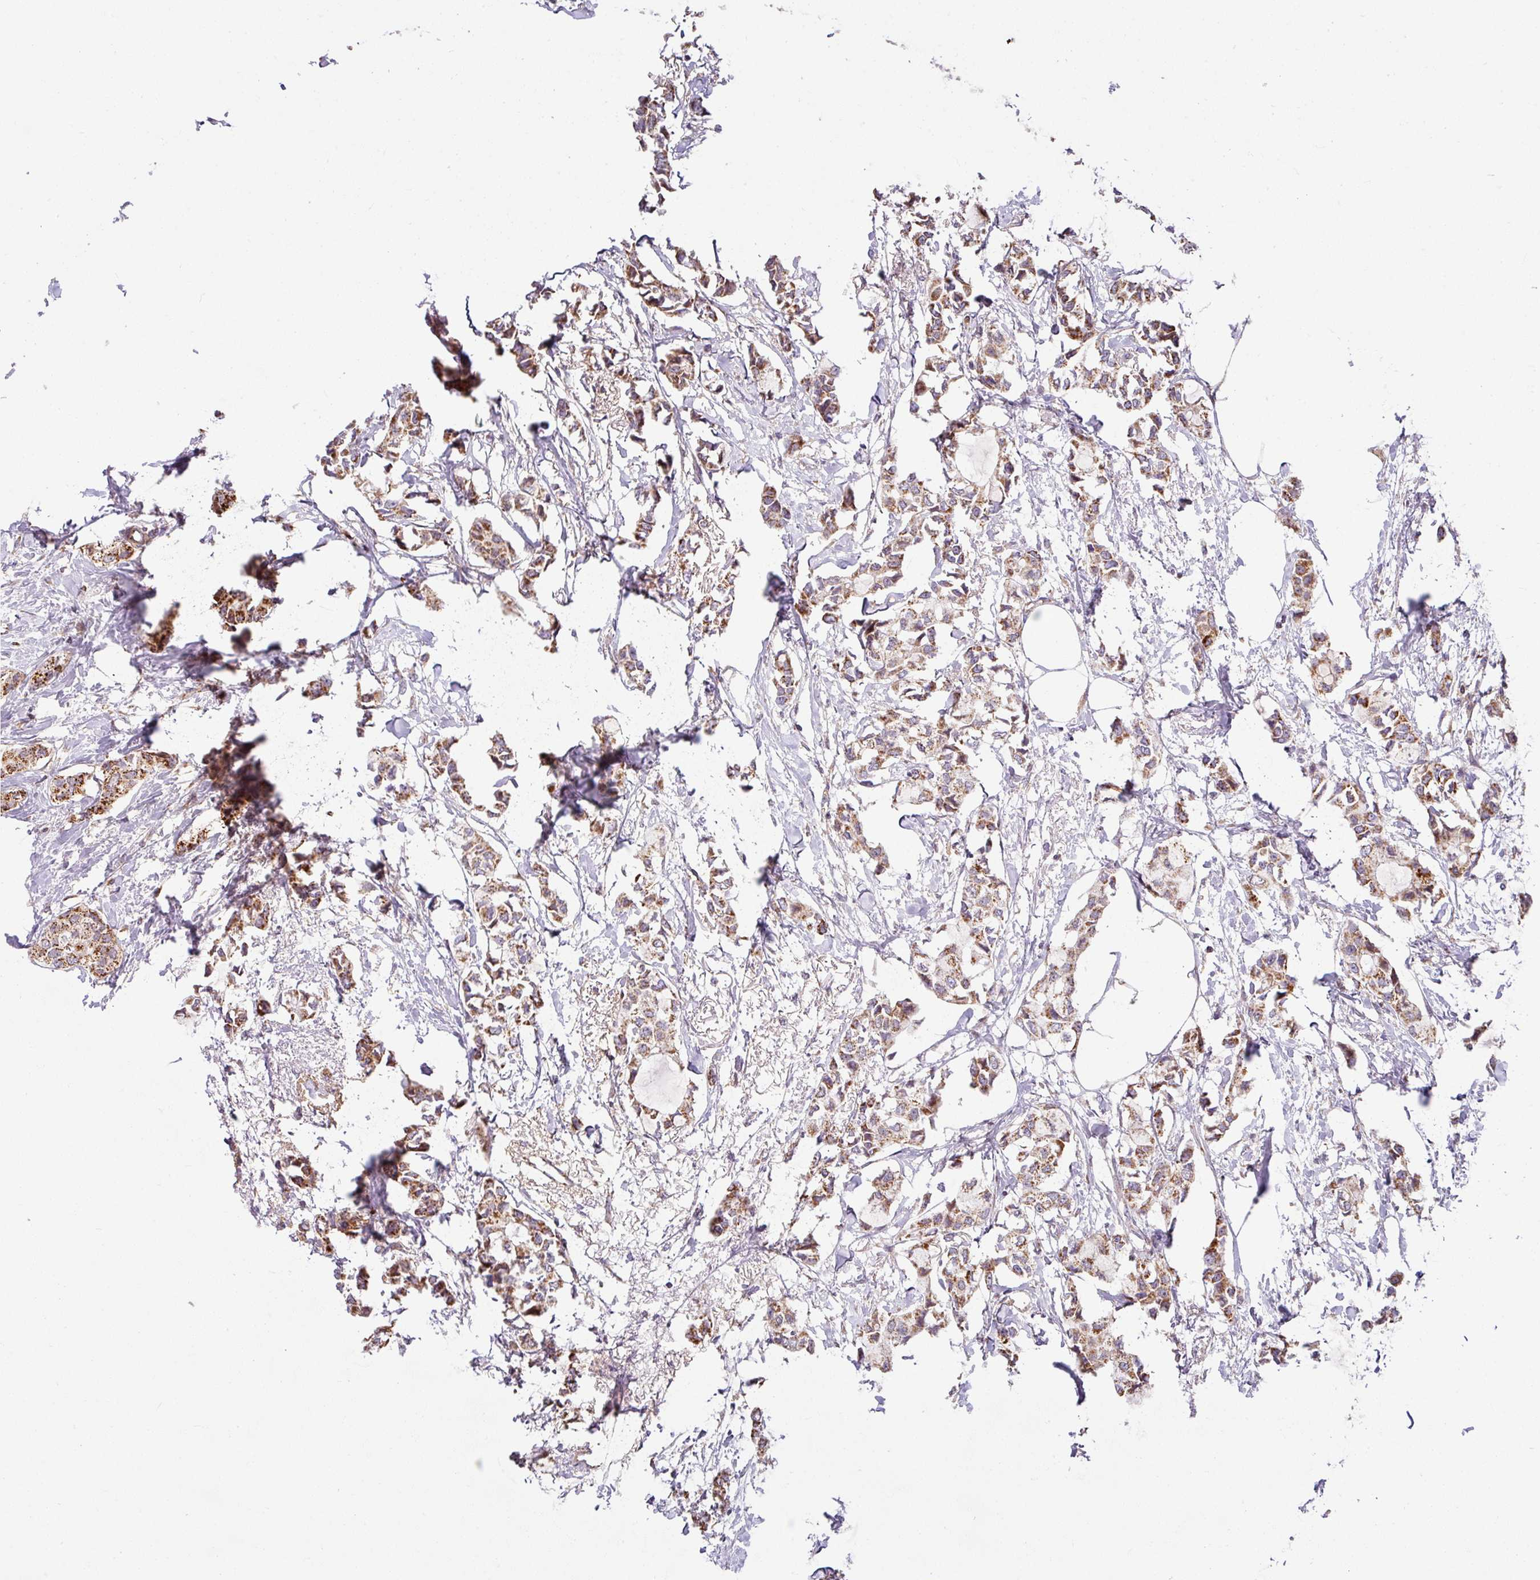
{"staining": {"intensity": "strong", "quantity": ">75%", "location": "cytoplasmic/membranous"}, "tissue": "breast cancer", "cell_type": "Tumor cells", "image_type": "cancer", "snomed": [{"axis": "morphology", "description": "Duct carcinoma"}, {"axis": "topography", "description": "Breast"}], "caption": "Breast invasive ductal carcinoma stained with immunohistochemistry reveals strong cytoplasmic/membranous expression in approximately >75% of tumor cells. Using DAB (3,3'-diaminobenzidine) (brown) and hematoxylin (blue) stains, captured at high magnification using brightfield microscopy.", "gene": "SARS2", "patient": {"sex": "female", "age": 73}}